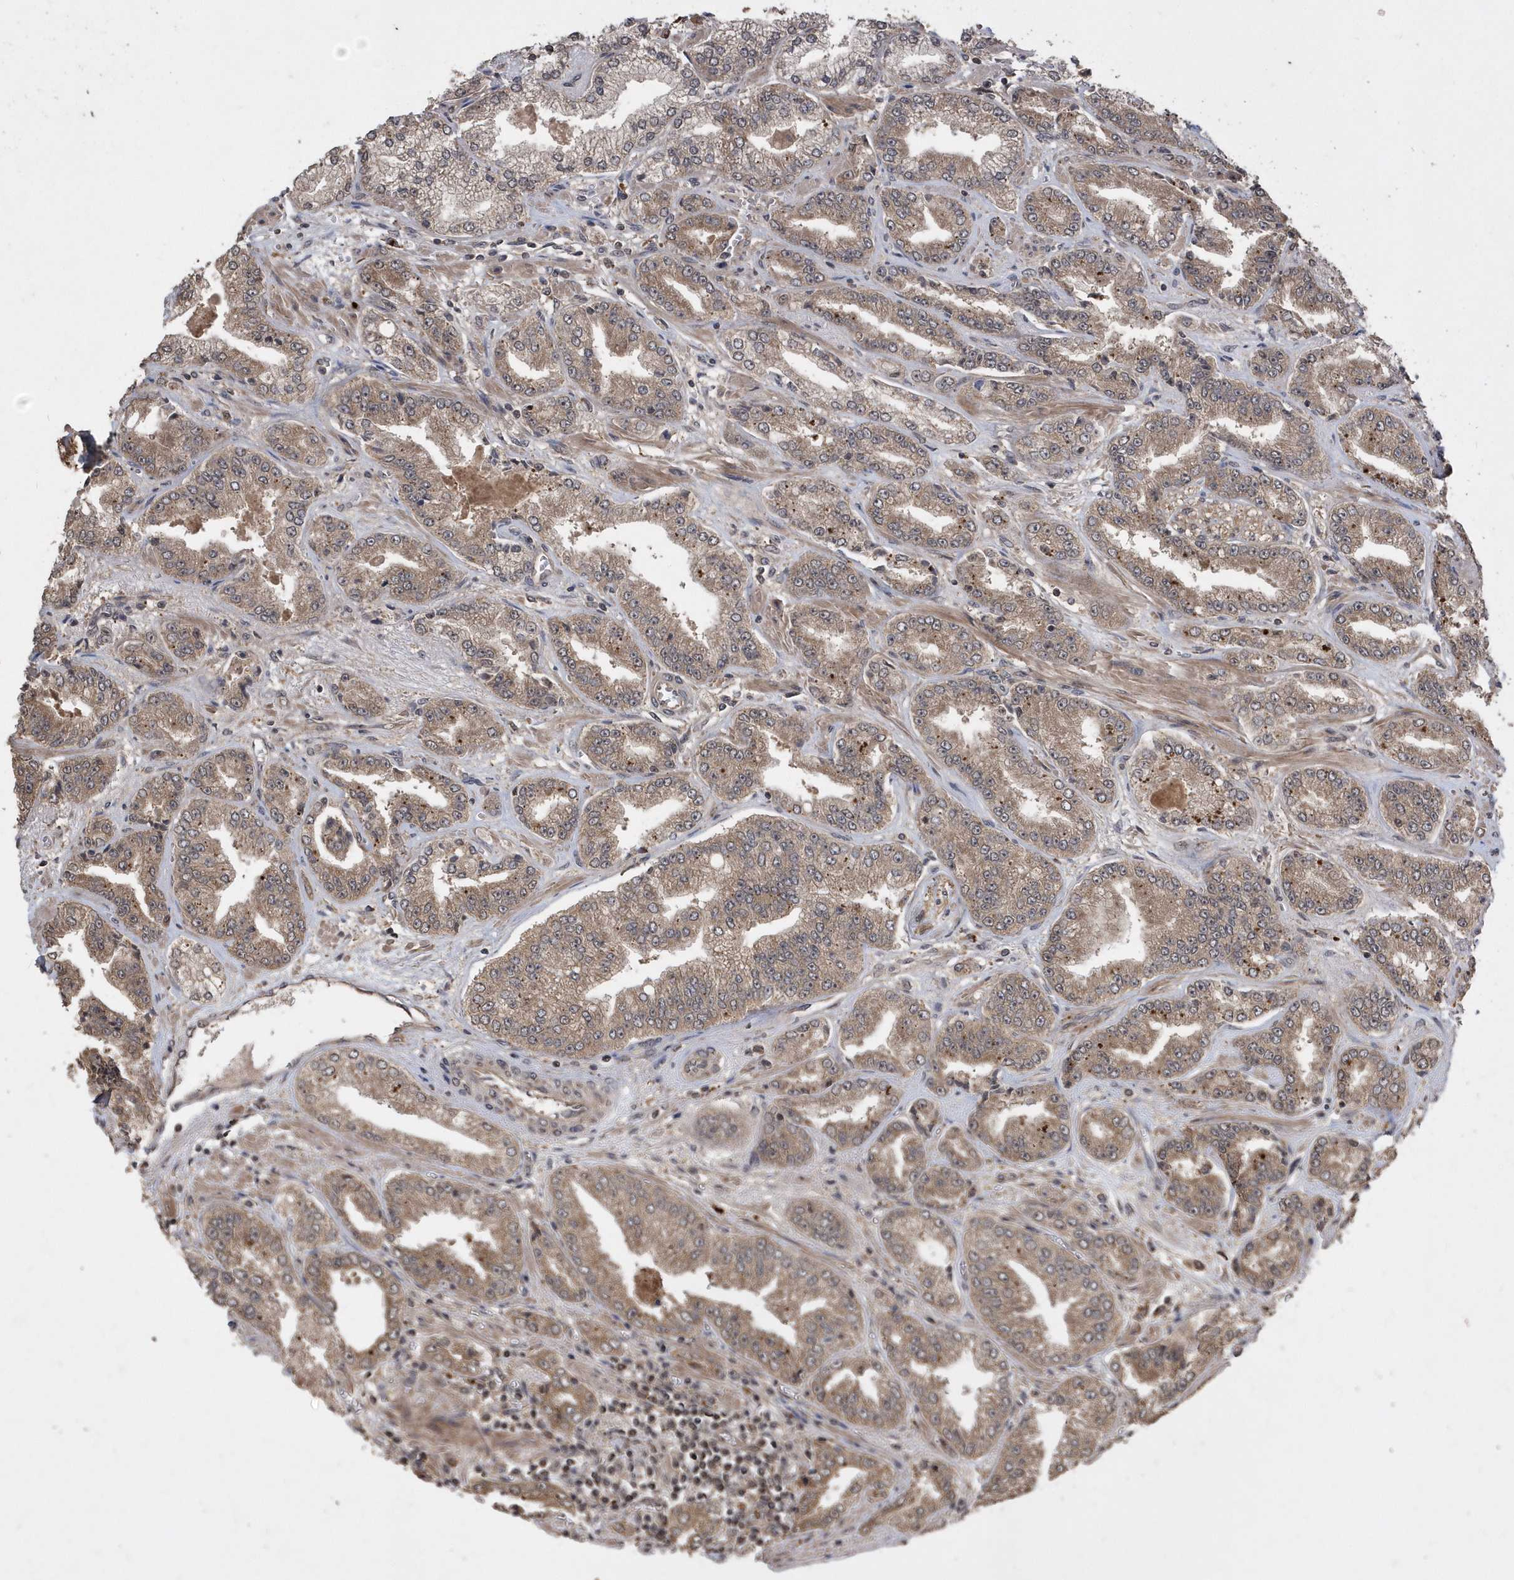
{"staining": {"intensity": "weak", "quantity": ">75%", "location": "cytoplasmic/membranous"}, "tissue": "prostate cancer", "cell_type": "Tumor cells", "image_type": "cancer", "snomed": [{"axis": "morphology", "description": "Adenocarcinoma, High grade"}, {"axis": "topography", "description": "Prostate"}], "caption": "Protein staining of high-grade adenocarcinoma (prostate) tissue displays weak cytoplasmic/membranous staining in approximately >75% of tumor cells.", "gene": "WASHC5", "patient": {"sex": "male", "age": 71}}